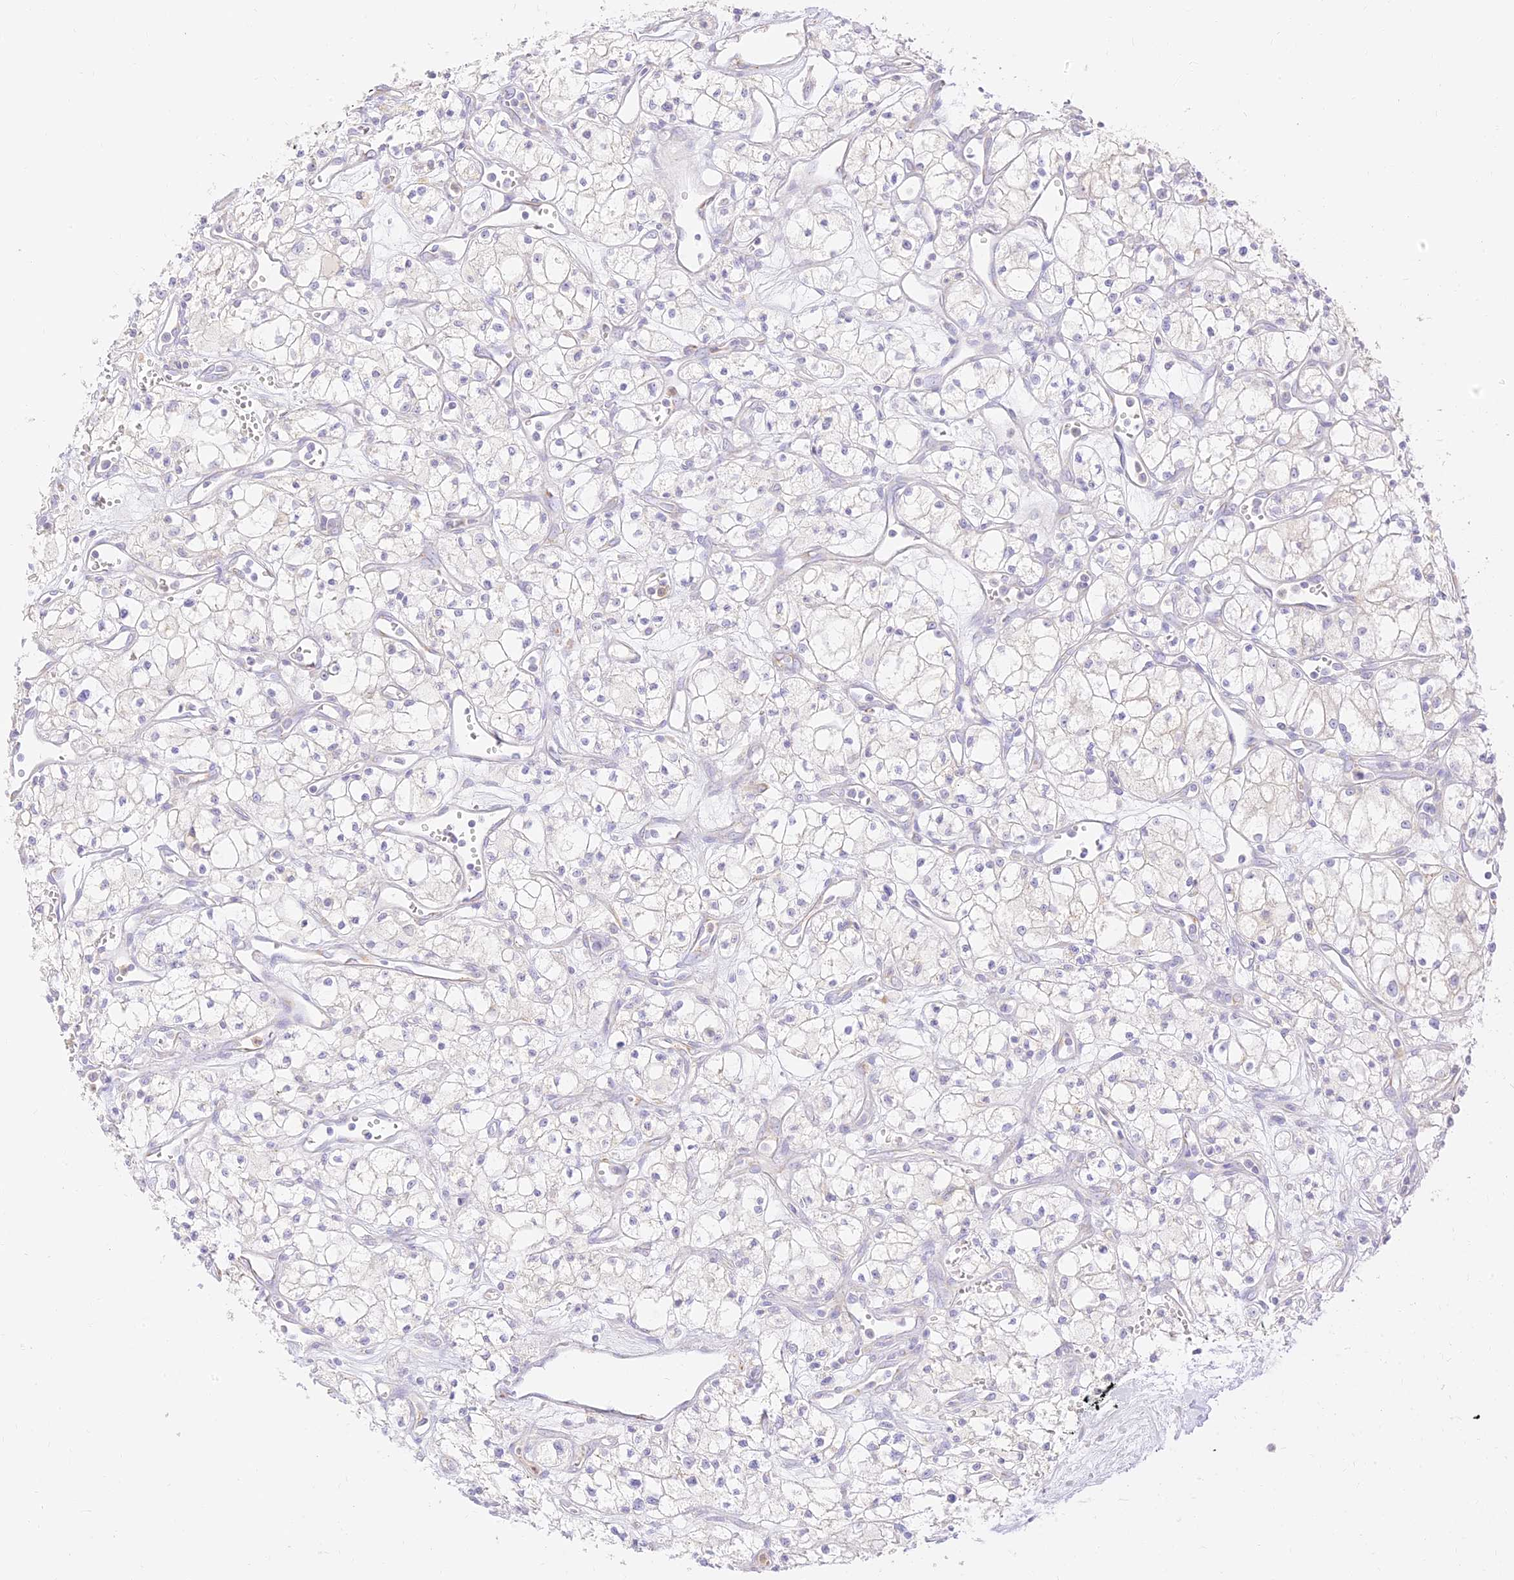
{"staining": {"intensity": "negative", "quantity": "none", "location": "none"}, "tissue": "renal cancer", "cell_type": "Tumor cells", "image_type": "cancer", "snomed": [{"axis": "morphology", "description": "Adenocarcinoma, NOS"}, {"axis": "topography", "description": "Kidney"}], "caption": "This is an immunohistochemistry photomicrograph of renal cancer. There is no staining in tumor cells.", "gene": "SEC13", "patient": {"sex": "male", "age": 59}}